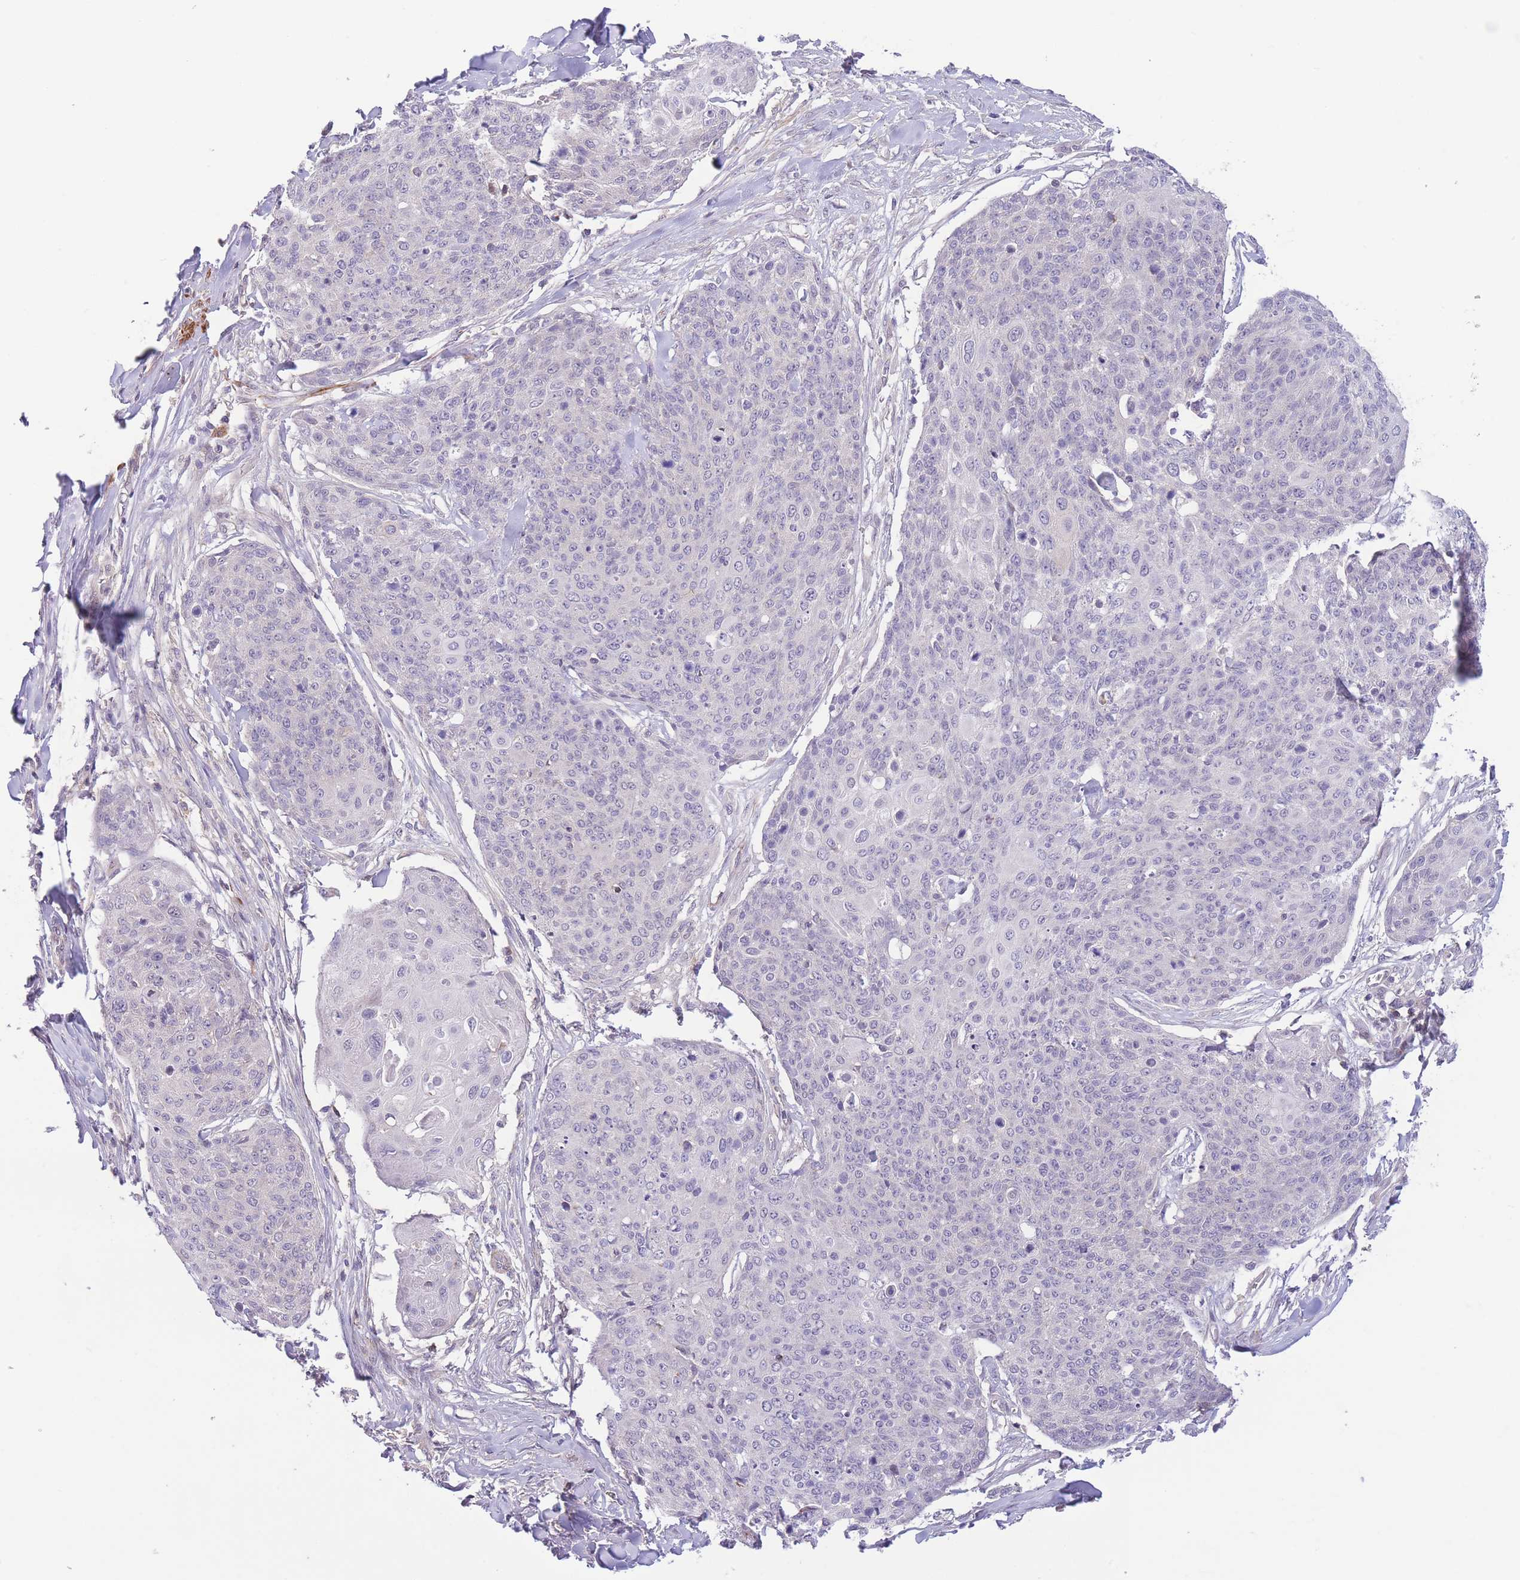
{"staining": {"intensity": "negative", "quantity": "none", "location": "none"}, "tissue": "skin cancer", "cell_type": "Tumor cells", "image_type": "cancer", "snomed": [{"axis": "morphology", "description": "Squamous cell carcinoma, NOS"}, {"axis": "topography", "description": "Skin"}, {"axis": "topography", "description": "Vulva"}], "caption": "Tumor cells show no significant positivity in squamous cell carcinoma (skin).", "gene": "C9orf152", "patient": {"sex": "female", "age": 85}}